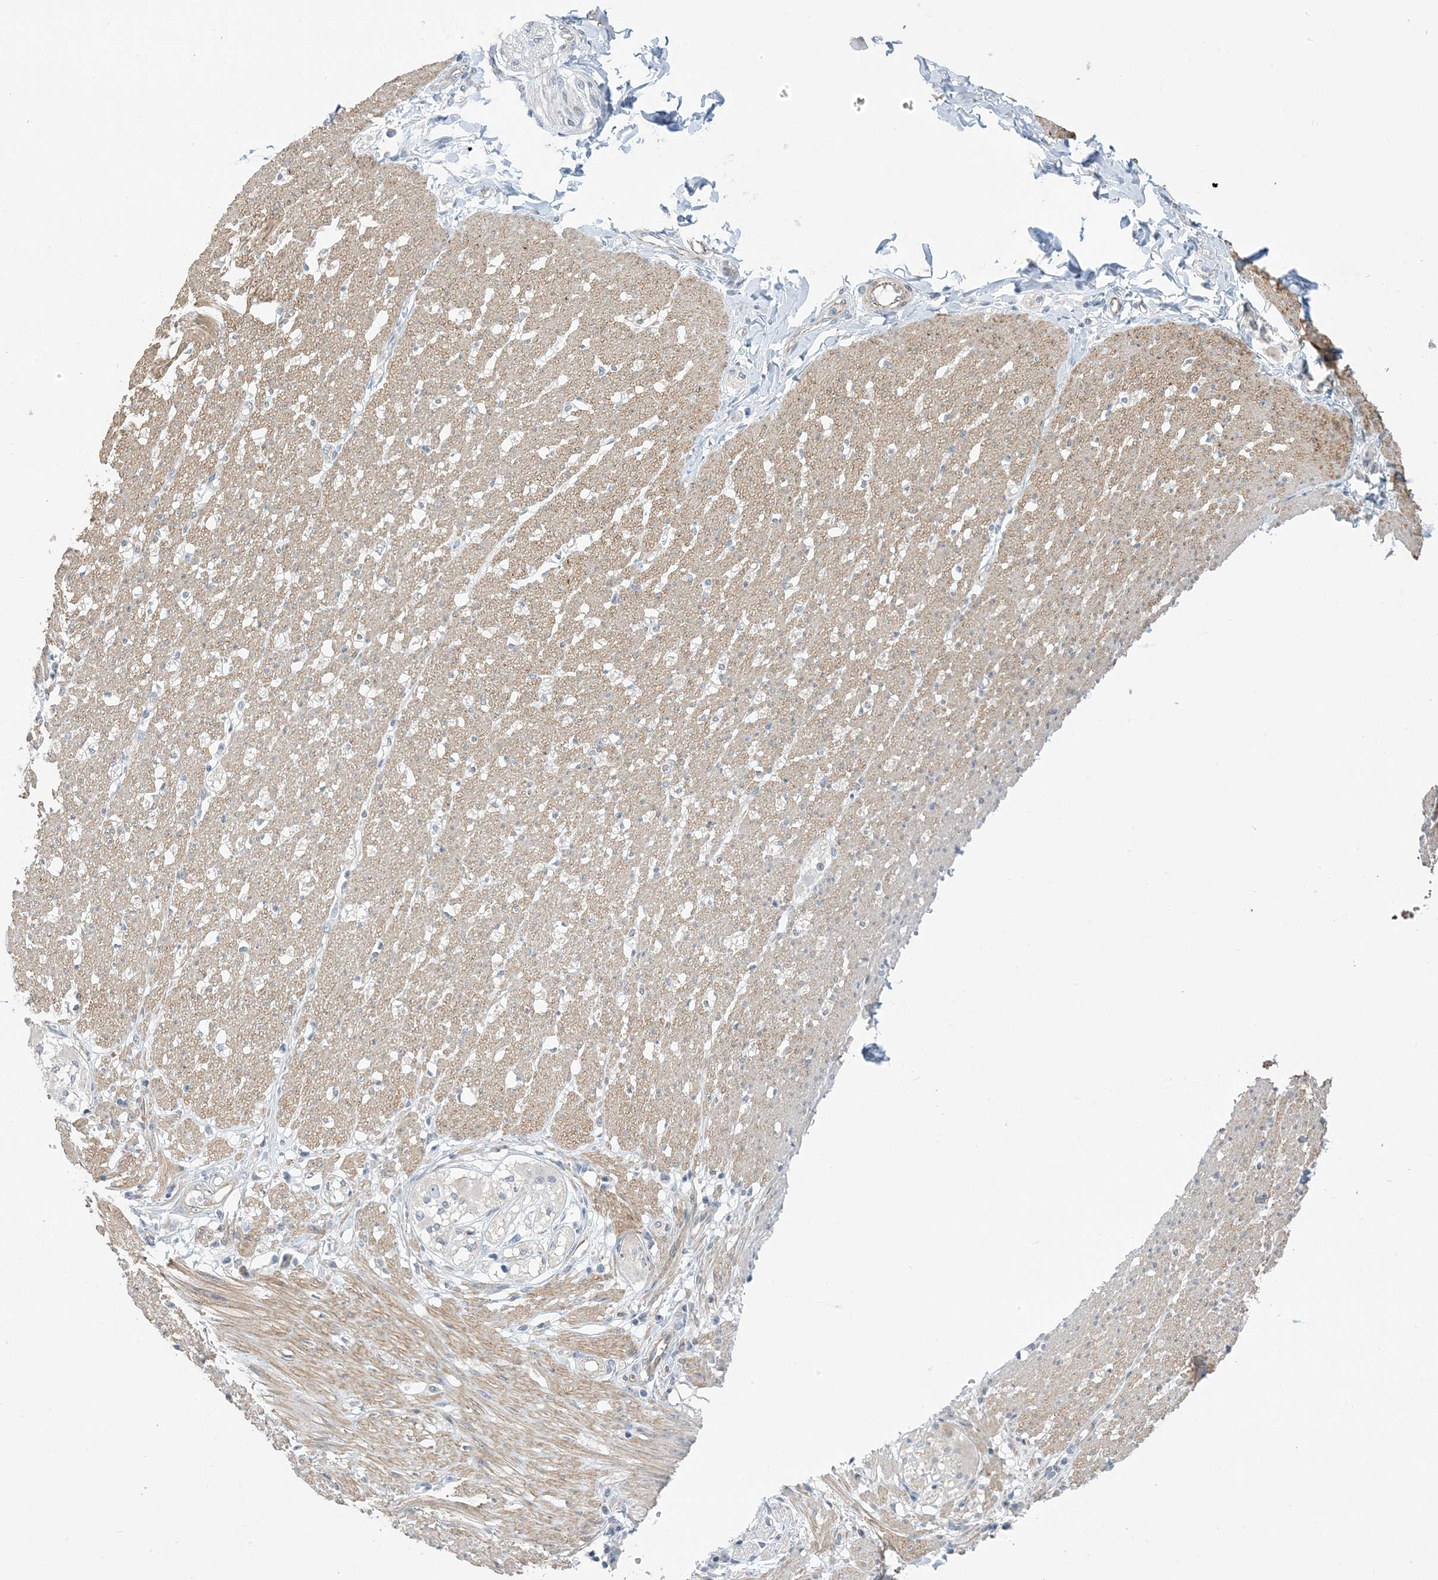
{"staining": {"intensity": "weak", "quantity": ">75%", "location": "cytoplasmic/membranous"}, "tissue": "smooth muscle", "cell_type": "Smooth muscle cells", "image_type": "normal", "snomed": [{"axis": "morphology", "description": "Normal tissue, NOS"}, {"axis": "morphology", "description": "Adenocarcinoma, NOS"}, {"axis": "topography", "description": "Colon"}, {"axis": "topography", "description": "Peripheral nerve tissue"}], "caption": "Protein staining displays weak cytoplasmic/membranous expression in about >75% of smooth muscle cells in benign smooth muscle.", "gene": "IL36B", "patient": {"sex": "male", "age": 14}}